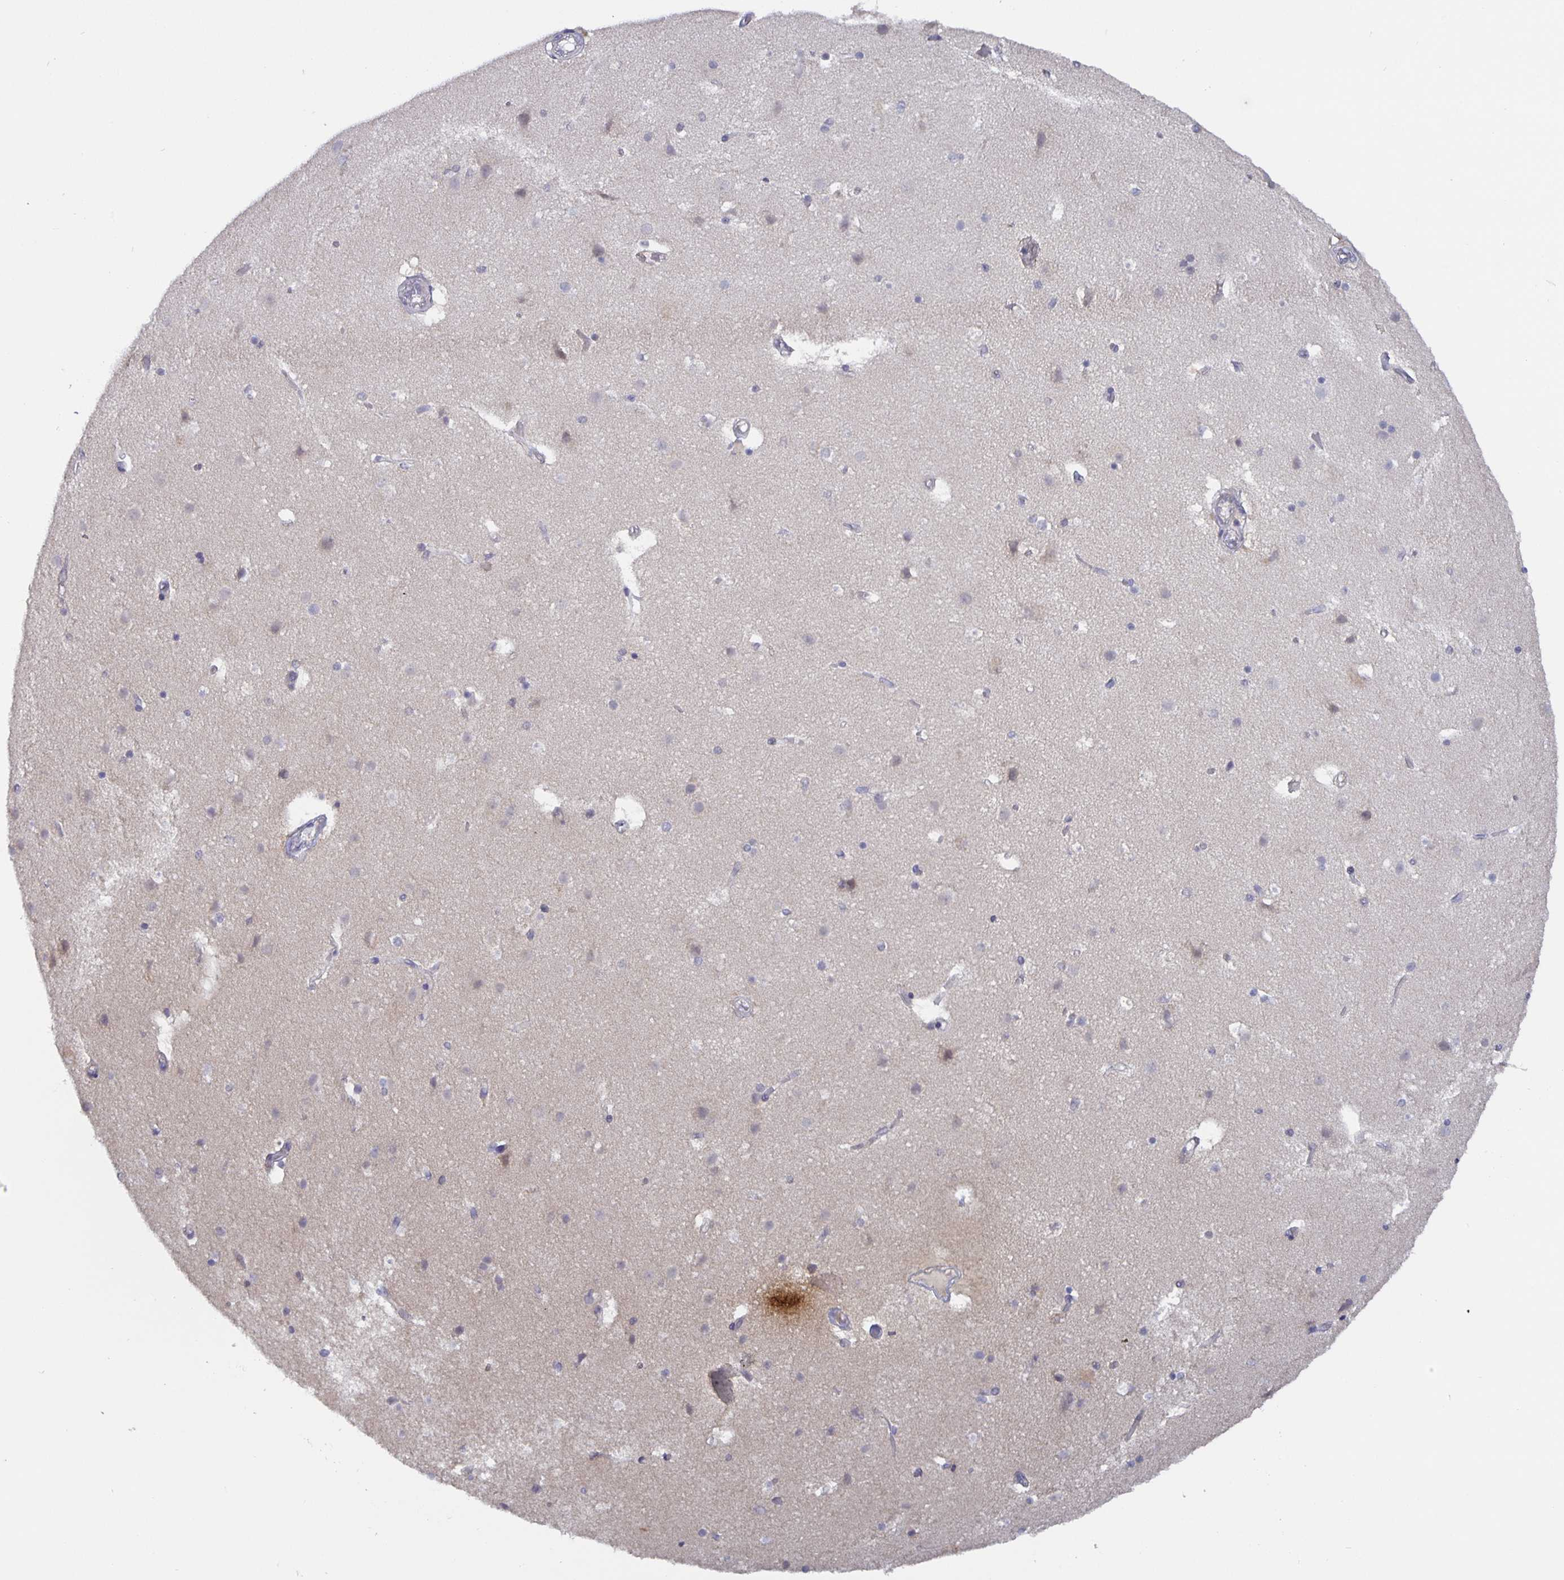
{"staining": {"intensity": "negative", "quantity": "none", "location": "none"}, "tissue": "cerebral cortex", "cell_type": "Endothelial cells", "image_type": "normal", "snomed": [{"axis": "morphology", "description": "Normal tissue, NOS"}, {"axis": "topography", "description": "Cerebral cortex"}], "caption": "A histopathology image of cerebral cortex stained for a protein reveals no brown staining in endothelial cells.", "gene": "GDF15", "patient": {"sex": "female", "age": 52}}